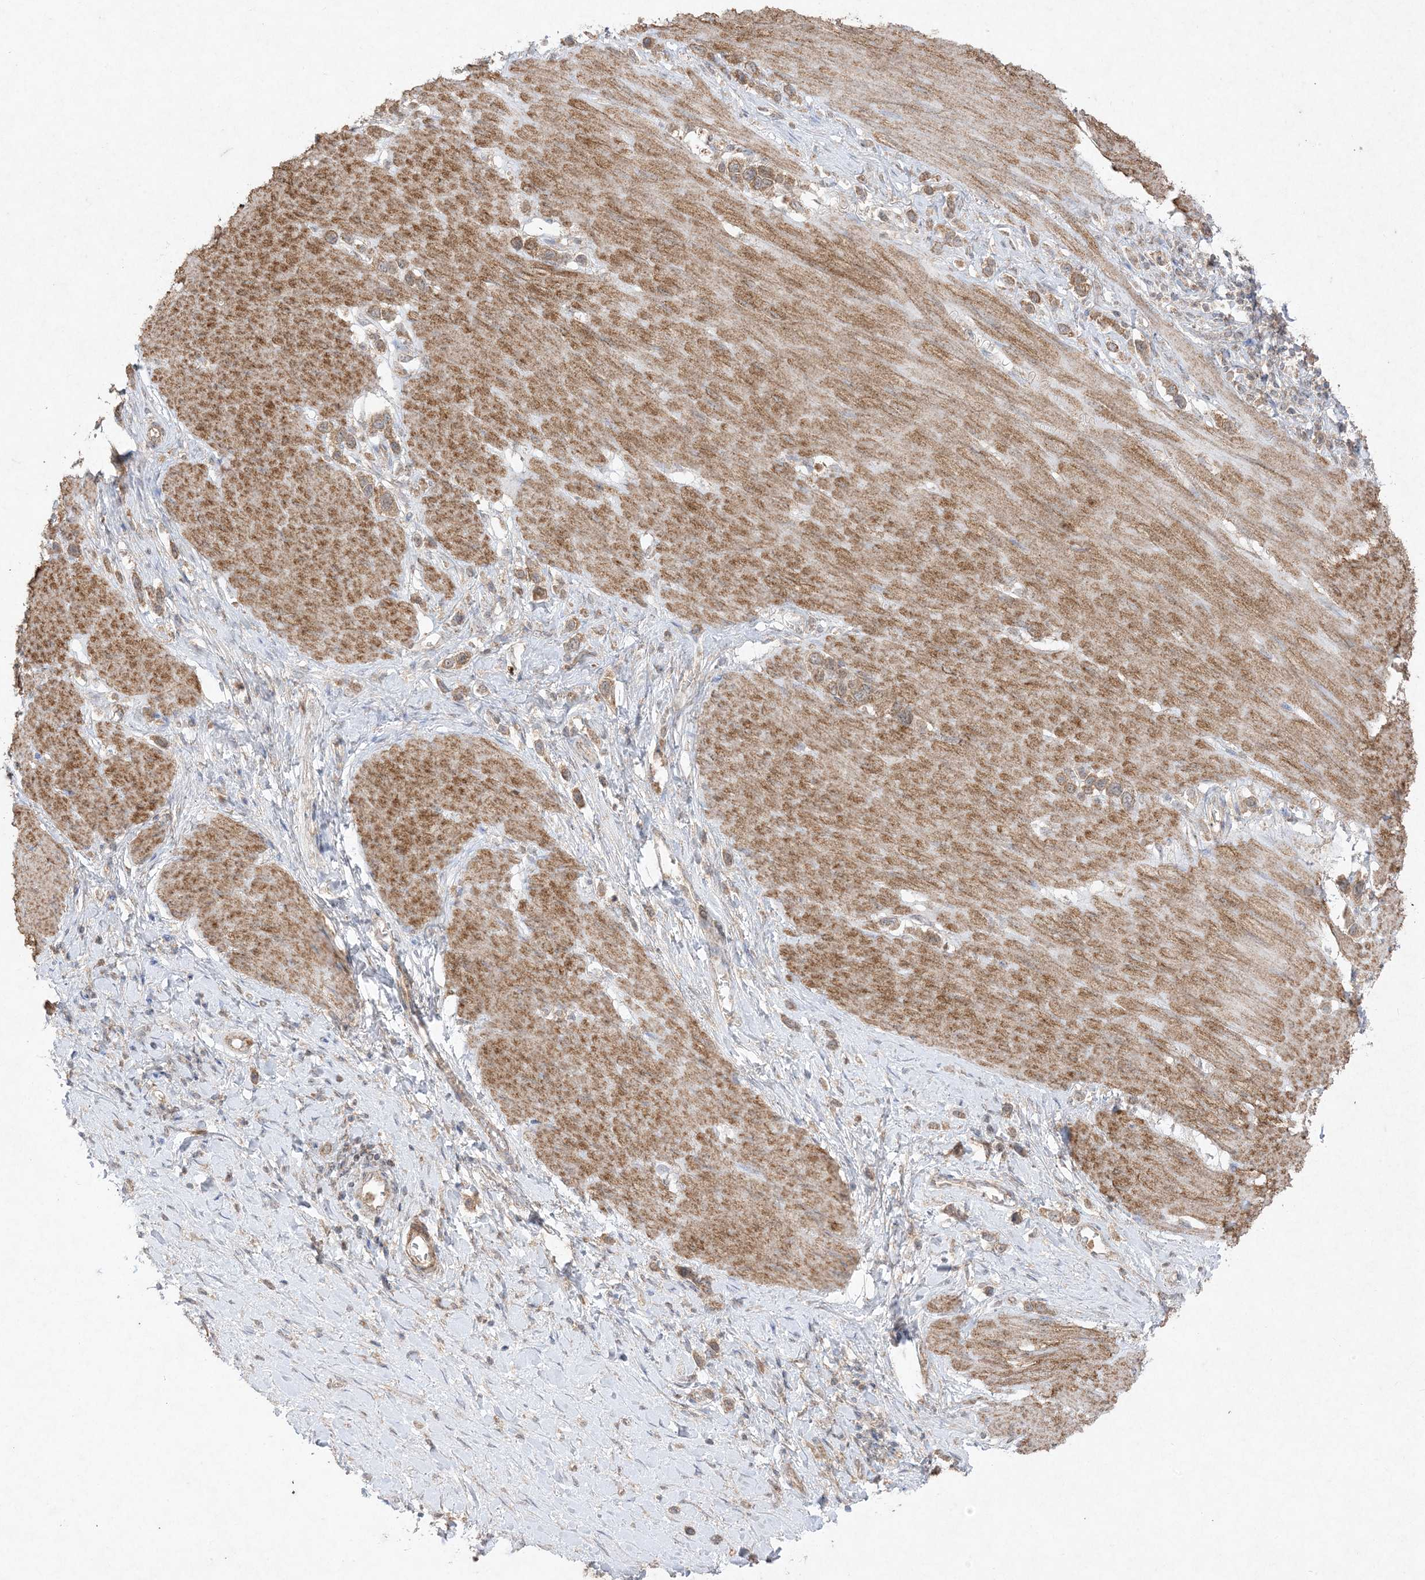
{"staining": {"intensity": "moderate", "quantity": ">75%", "location": "cytoplasmic/membranous"}, "tissue": "stomach cancer", "cell_type": "Tumor cells", "image_type": "cancer", "snomed": [{"axis": "morphology", "description": "Adenocarcinoma, NOS"}, {"axis": "topography", "description": "Stomach"}], "caption": "Protein expression analysis of stomach cancer shows moderate cytoplasmic/membranous staining in about >75% of tumor cells. The staining was performed using DAB (3,3'-diaminobenzidine), with brown indicating positive protein expression. Nuclei are stained blue with hematoxylin.", "gene": "UBE2C", "patient": {"sex": "female", "age": 65}}